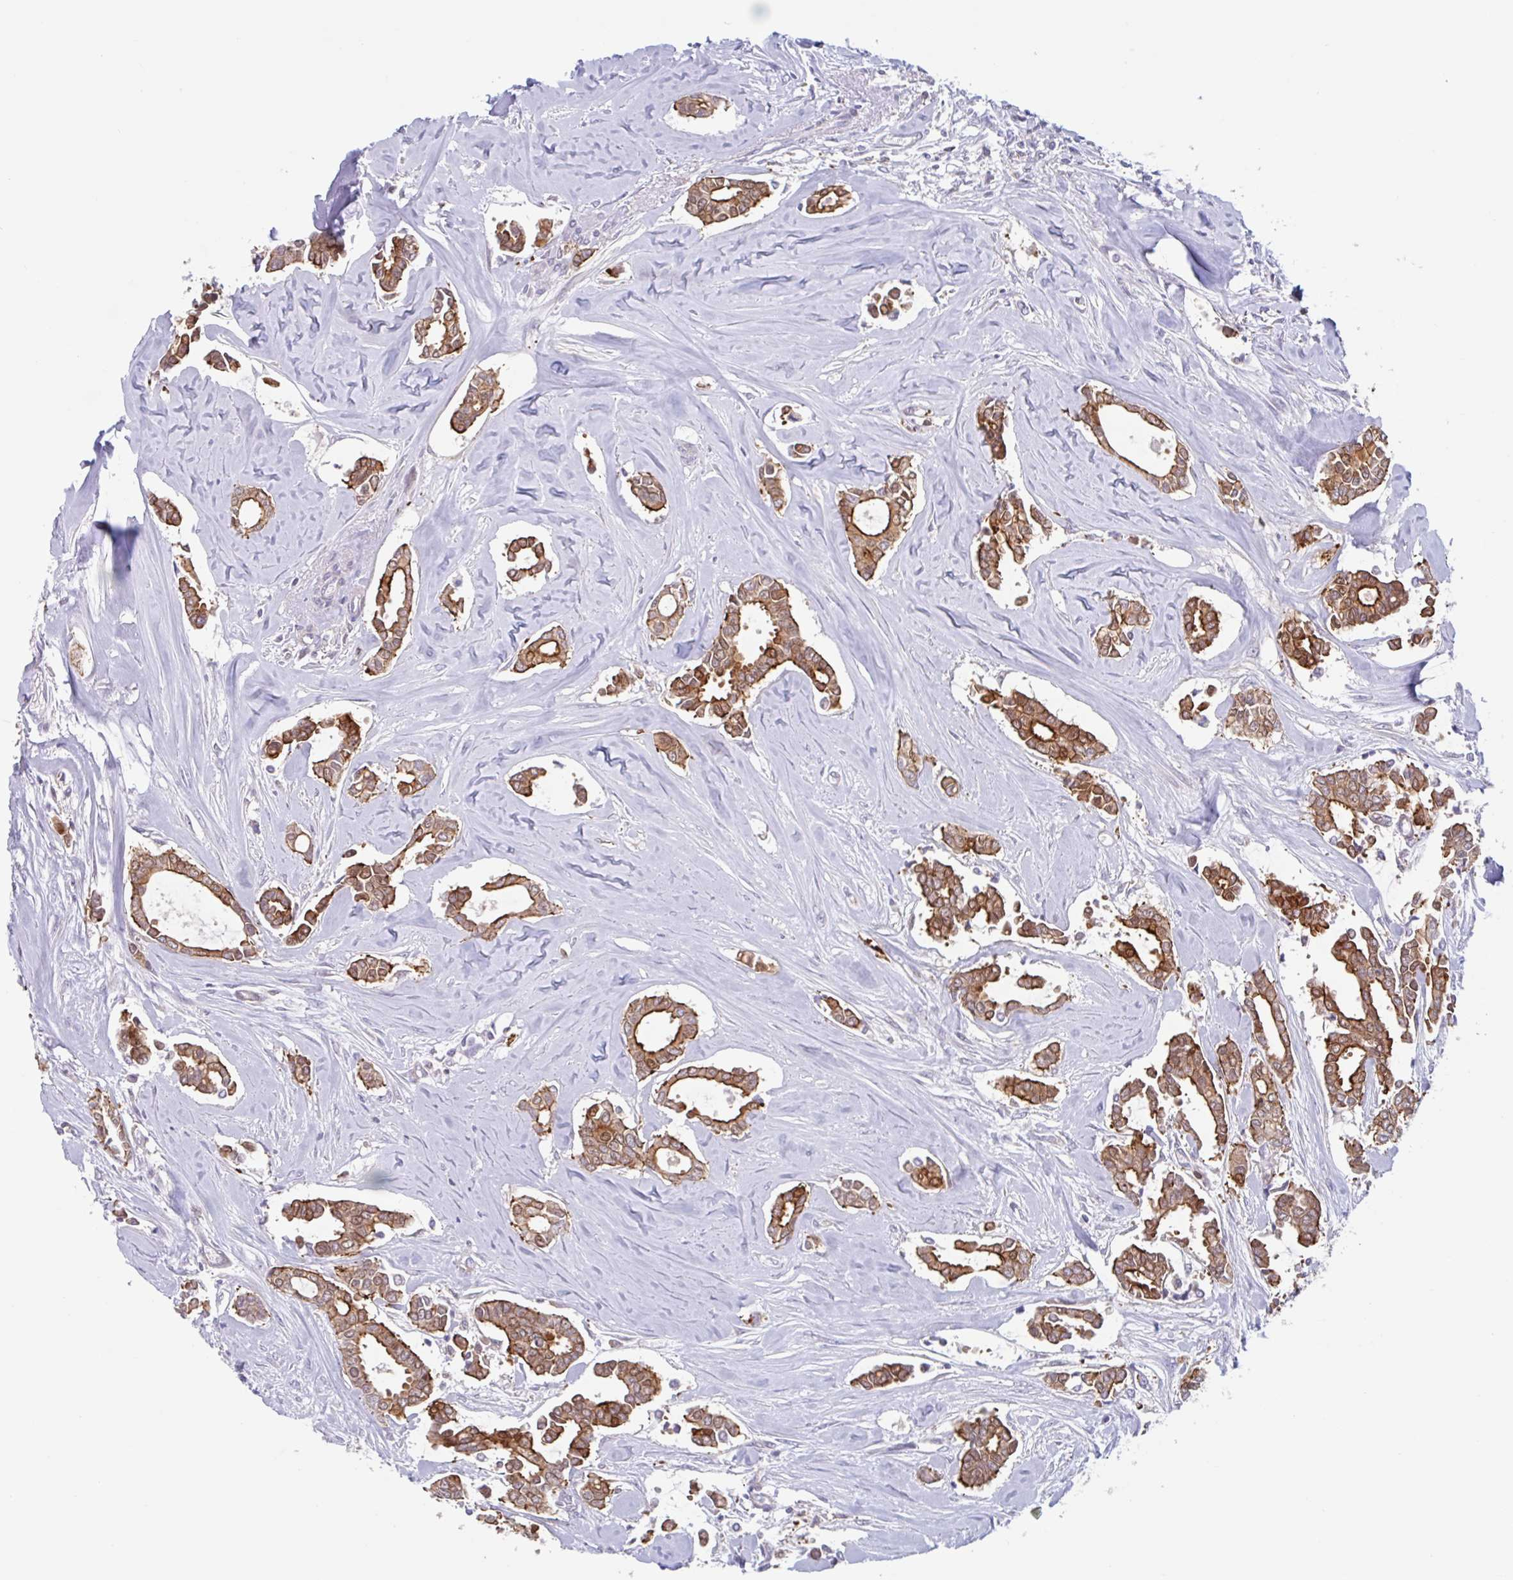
{"staining": {"intensity": "moderate", "quantity": ">75%", "location": "cytoplasmic/membranous"}, "tissue": "breast cancer", "cell_type": "Tumor cells", "image_type": "cancer", "snomed": [{"axis": "morphology", "description": "Duct carcinoma"}, {"axis": "topography", "description": "Breast"}], "caption": "Immunohistochemistry (IHC) of invasive ductal carcinoma (breast) displays medium levels of moderate cytoplasmic/membranous positivity in about >75% of tumor cells. Using DAB (3,3'-diaminobenzidine) (brown) and hematoxylin (blue) stains, captured at high magnification using brightfield microscopy.", "gene": "EFHD1", "patient": {"sex": "female", "age": 84}}